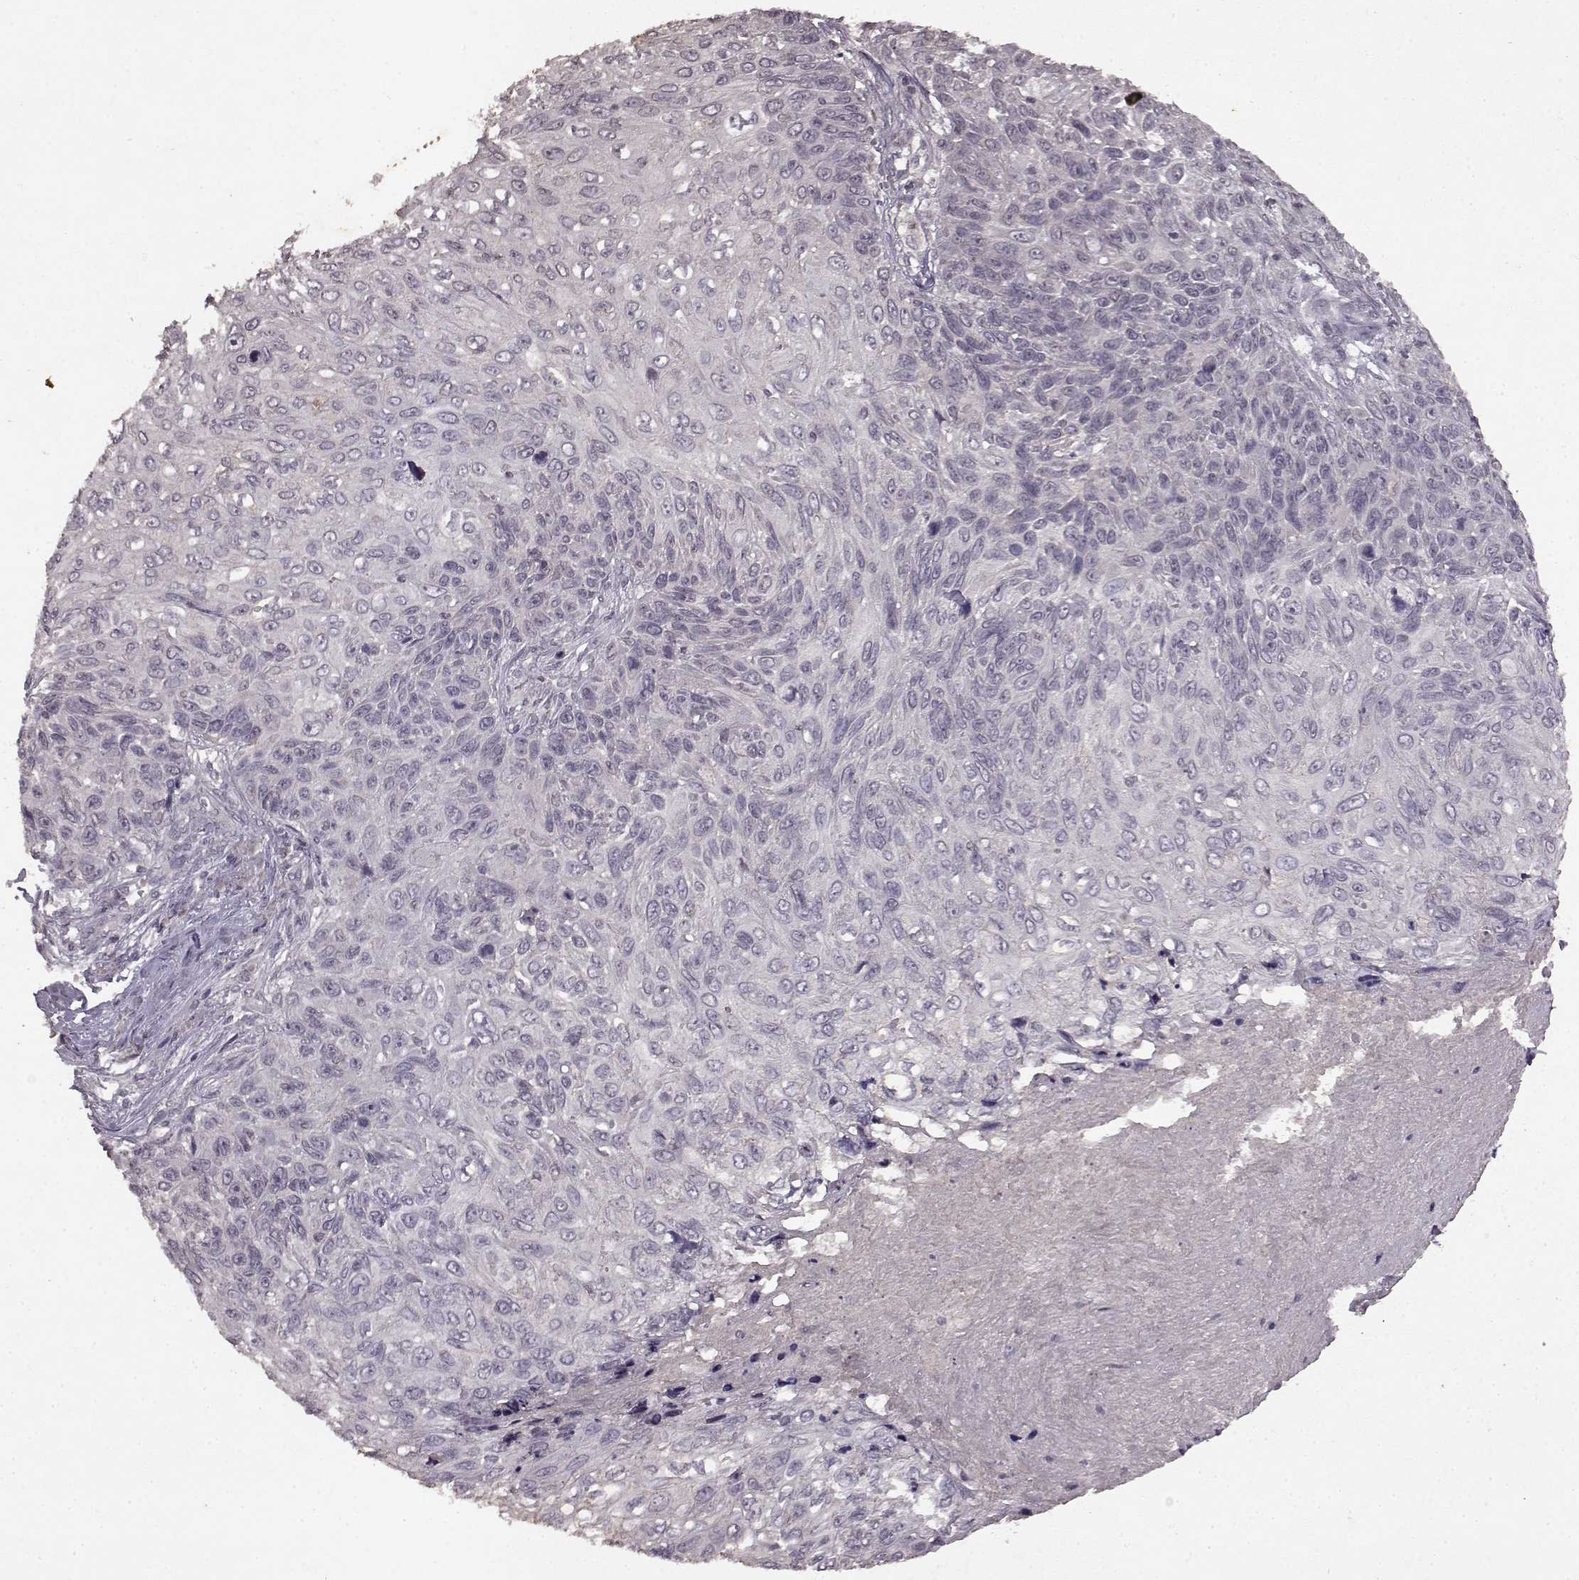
{"staining": {"intensity": "negative", "quantity": "none", "location": "none"}, "tissue": "skin cancer", "cell_type": "Tumor cells", "image_type": "cancer", "snomed": [{"axis": "morphology", "description": "Squamous cell carcinoma, NOS"}, {"axis": "topography", "description": "Skin"}], "caption": "A photomicrograph of skin squamous cell carcinoma stained for a protein reveals no brown staining in tumor cells. (DAB (3,3'-diaminobenzidine) immunohistochemistry with hematoxylin counter stain).", "gene": "LHB", "patient": {"sex": "male", "age": 92}}